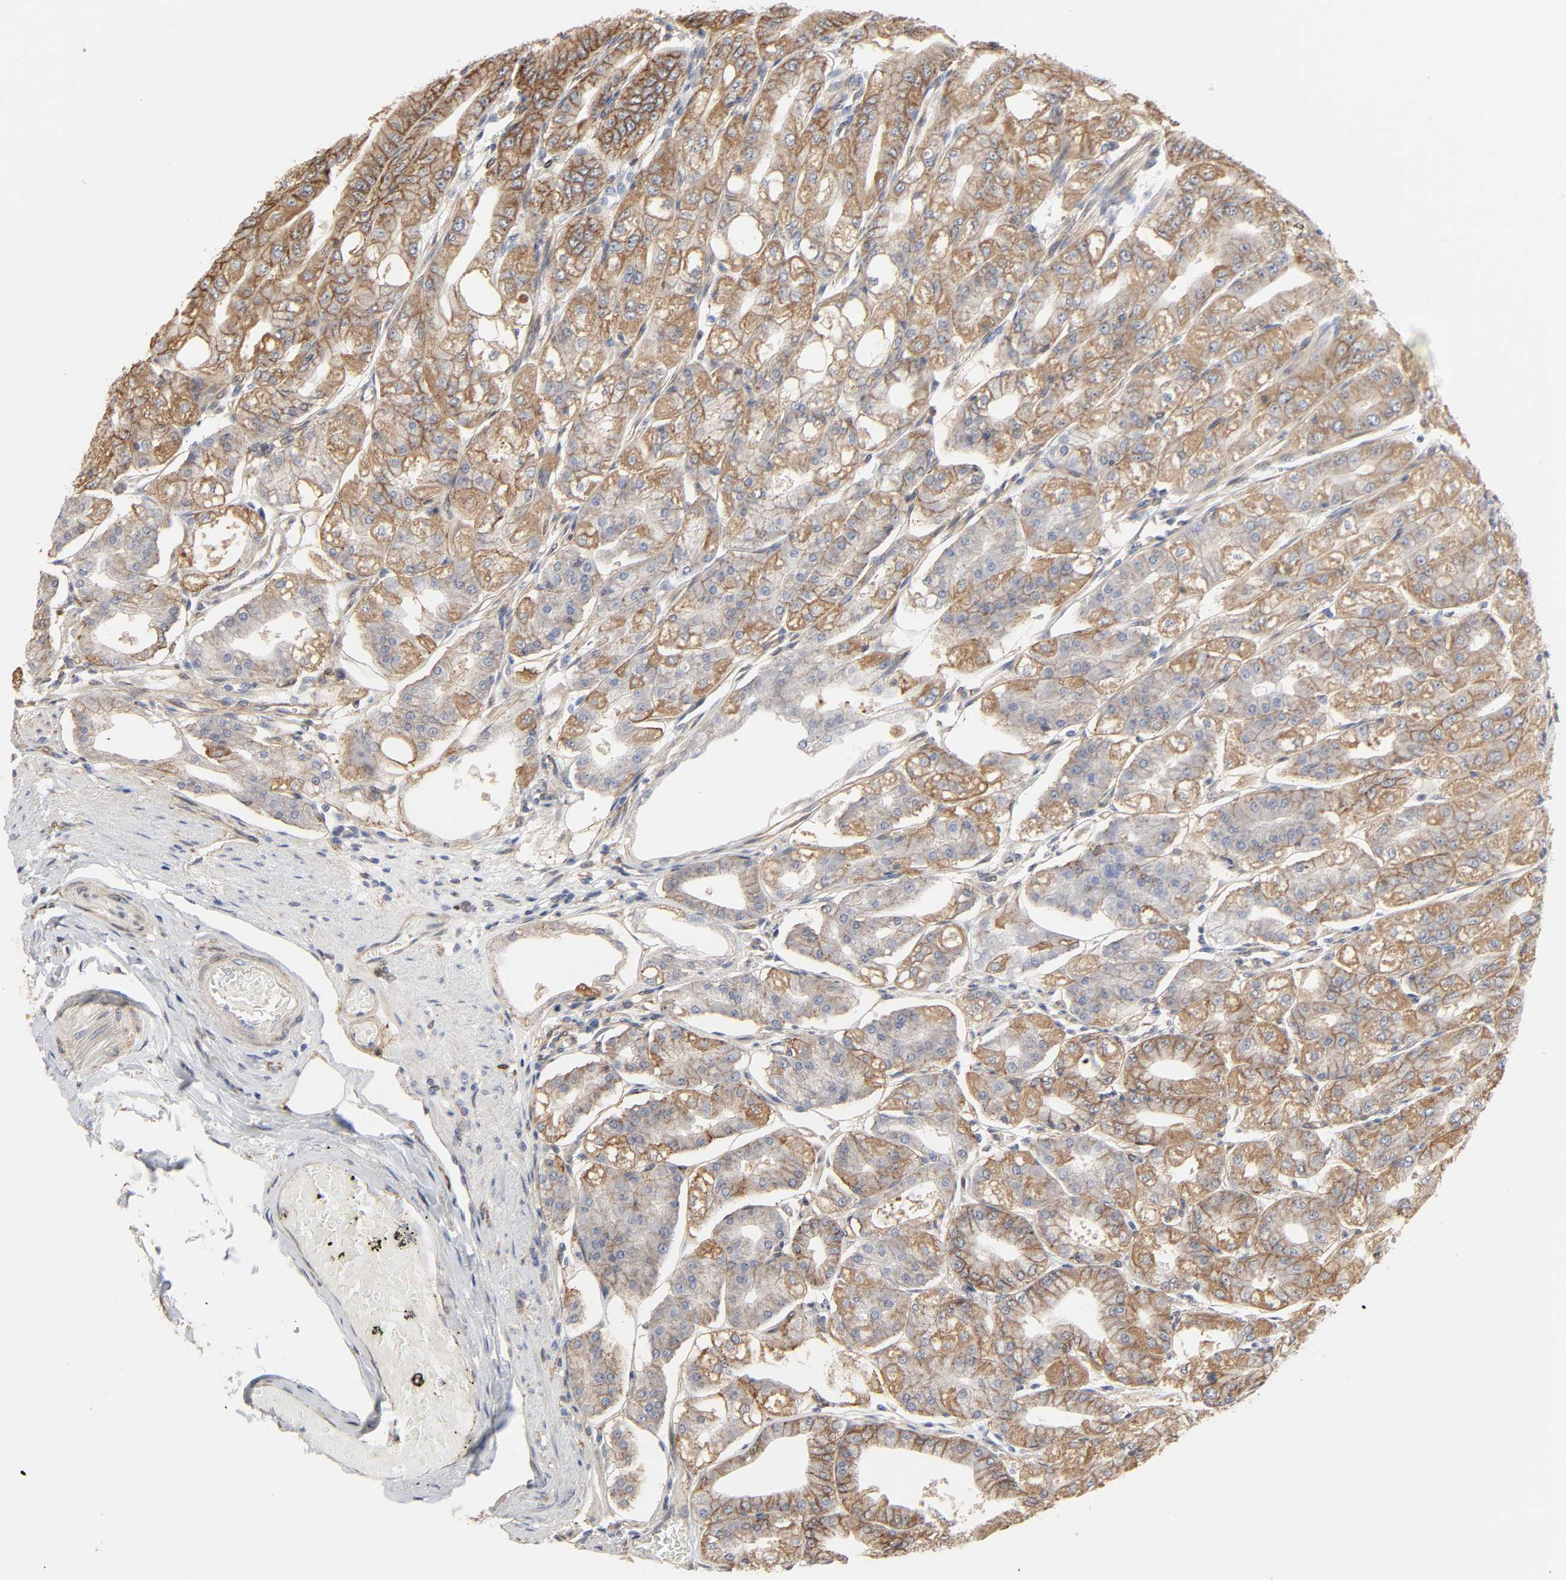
{"staining": {"intensity": "moderate", "quantity": ">75%", "location": "cytoplasmic/membranous"}, "tissue": "stomach", "cell_type": "Glandular cells", "image_type": "normal", "snomed": [{"axis": "morphology", "description": "Normal tissue, NOS"}, {"axis": "topography", "description": "Stomach, lower"}], "caption": "Benign stomach displays moderate cytoplasmic/membranous staining in about >75% of glandular cells, visualized by immunohistochemistry. (DAB IHC, brown staining for protein, blue staining for nuclei).", "gene": "NDRG2", "patient": {"sex": "male", "age": 71}}